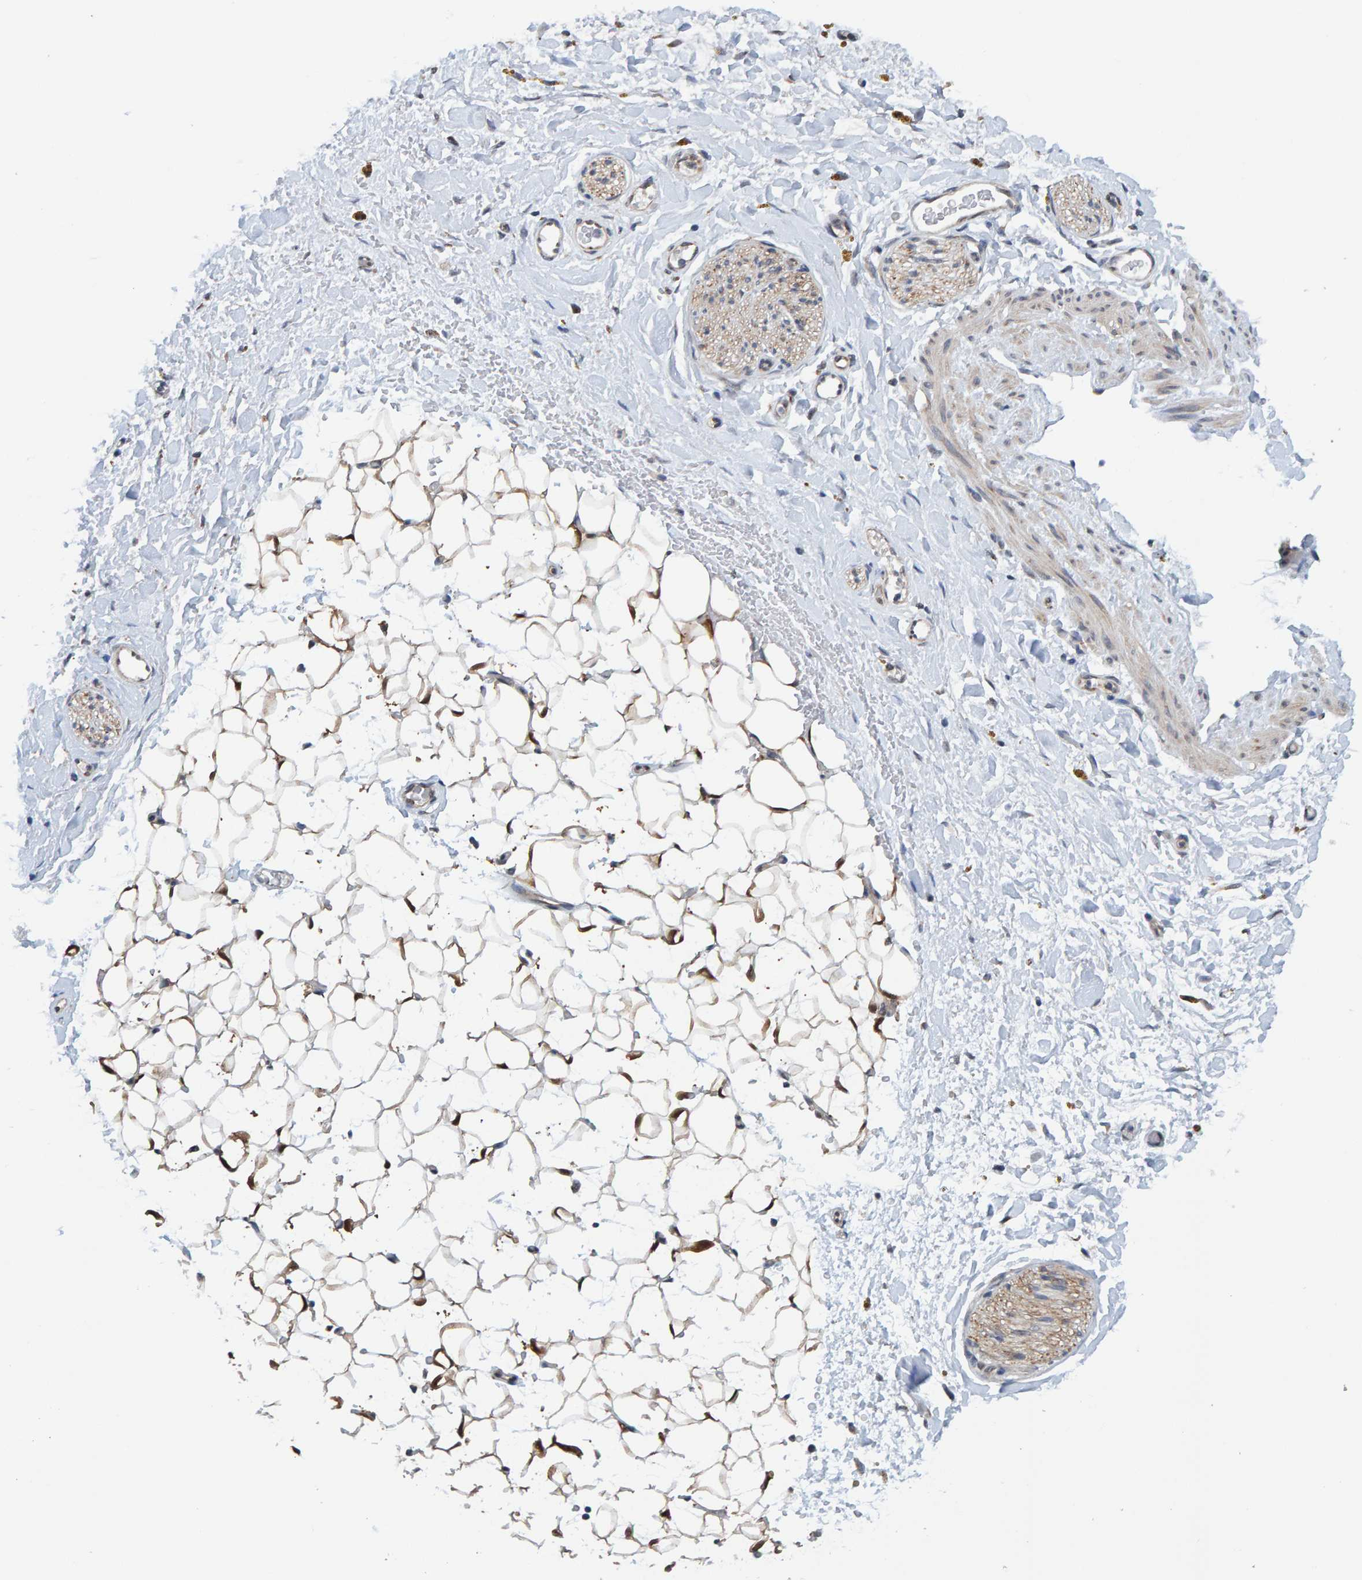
{"staining": {"intensity": "moderate", "quantity": ">75%", "location": "cytoplasmic/membranous"}, "tissue": "adipose tissue", "cell_type": "Adipocytes", "image_type": "normal", "snomed": [{"axis": "morphology", "description": "Normal tissue, NOS"}, {"axis": "topography", "description": "Kidney"}, {"axis": "topography", "description": "Peripheral nerve tissue"}], "caption": "DAB (3,3'-diaminobenzidine) immunohistochemical staining of unremarkable adipose tissue reveals moderate cytoplasmic/membranous protein positivity in approximately >75% of adipocytes. (DAB (3,3'-diaminobenzidine) IHC, brown staining for protein, blue staining for nuclei).", "gene": "SCRN2", "patient": {"sex": "male", "age": 7}}